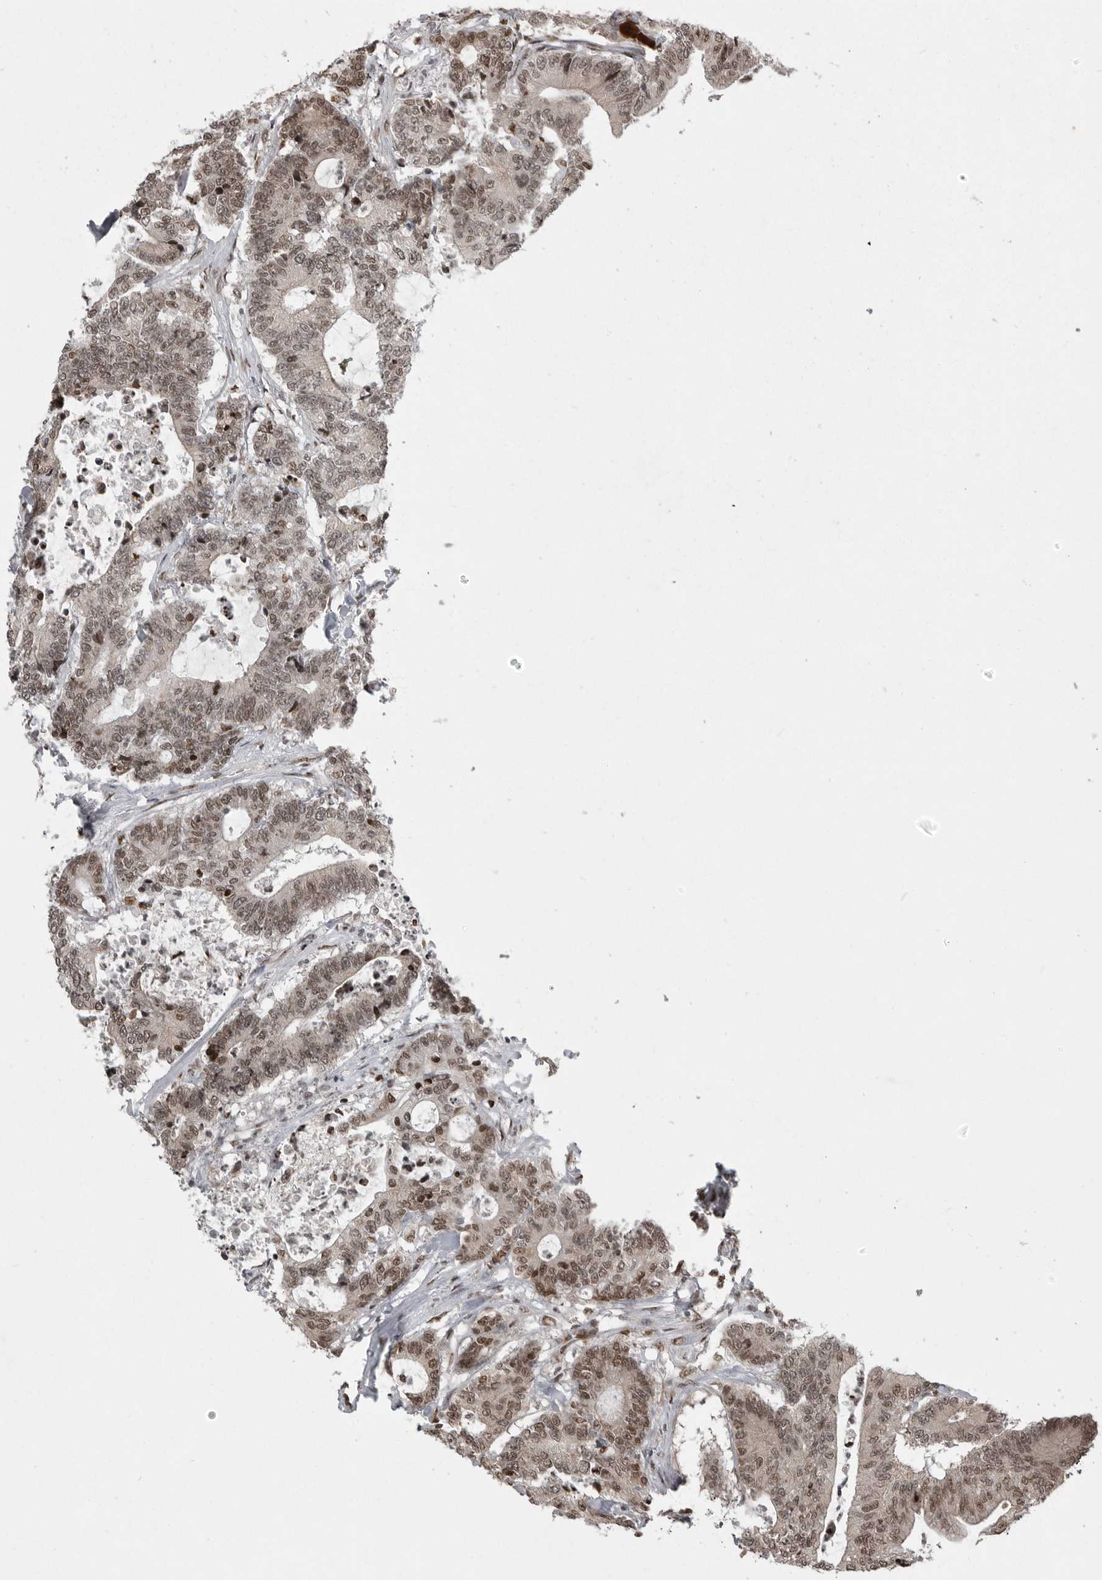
{"staining": {"intensity": "weak", "quantity": ">75%", "location": "nuclear"}, "tissue": "colorectal cancer", "cell_type": "Tumor cells", "image_type": "cancer", "snomed": [{"axis": "morphology", "description": "Adenocarcinoma, NOS"}, {"axis": "topography", "description": "Colon"}], "caption": "There is low levels of weak nuclear staining in tumor cells of colorectal adenocarcinoma, as demonstrated by immunohistochemical staining (brown color).", "gene": "YAF2", "patient": {"sex": "female", "age": 84}}